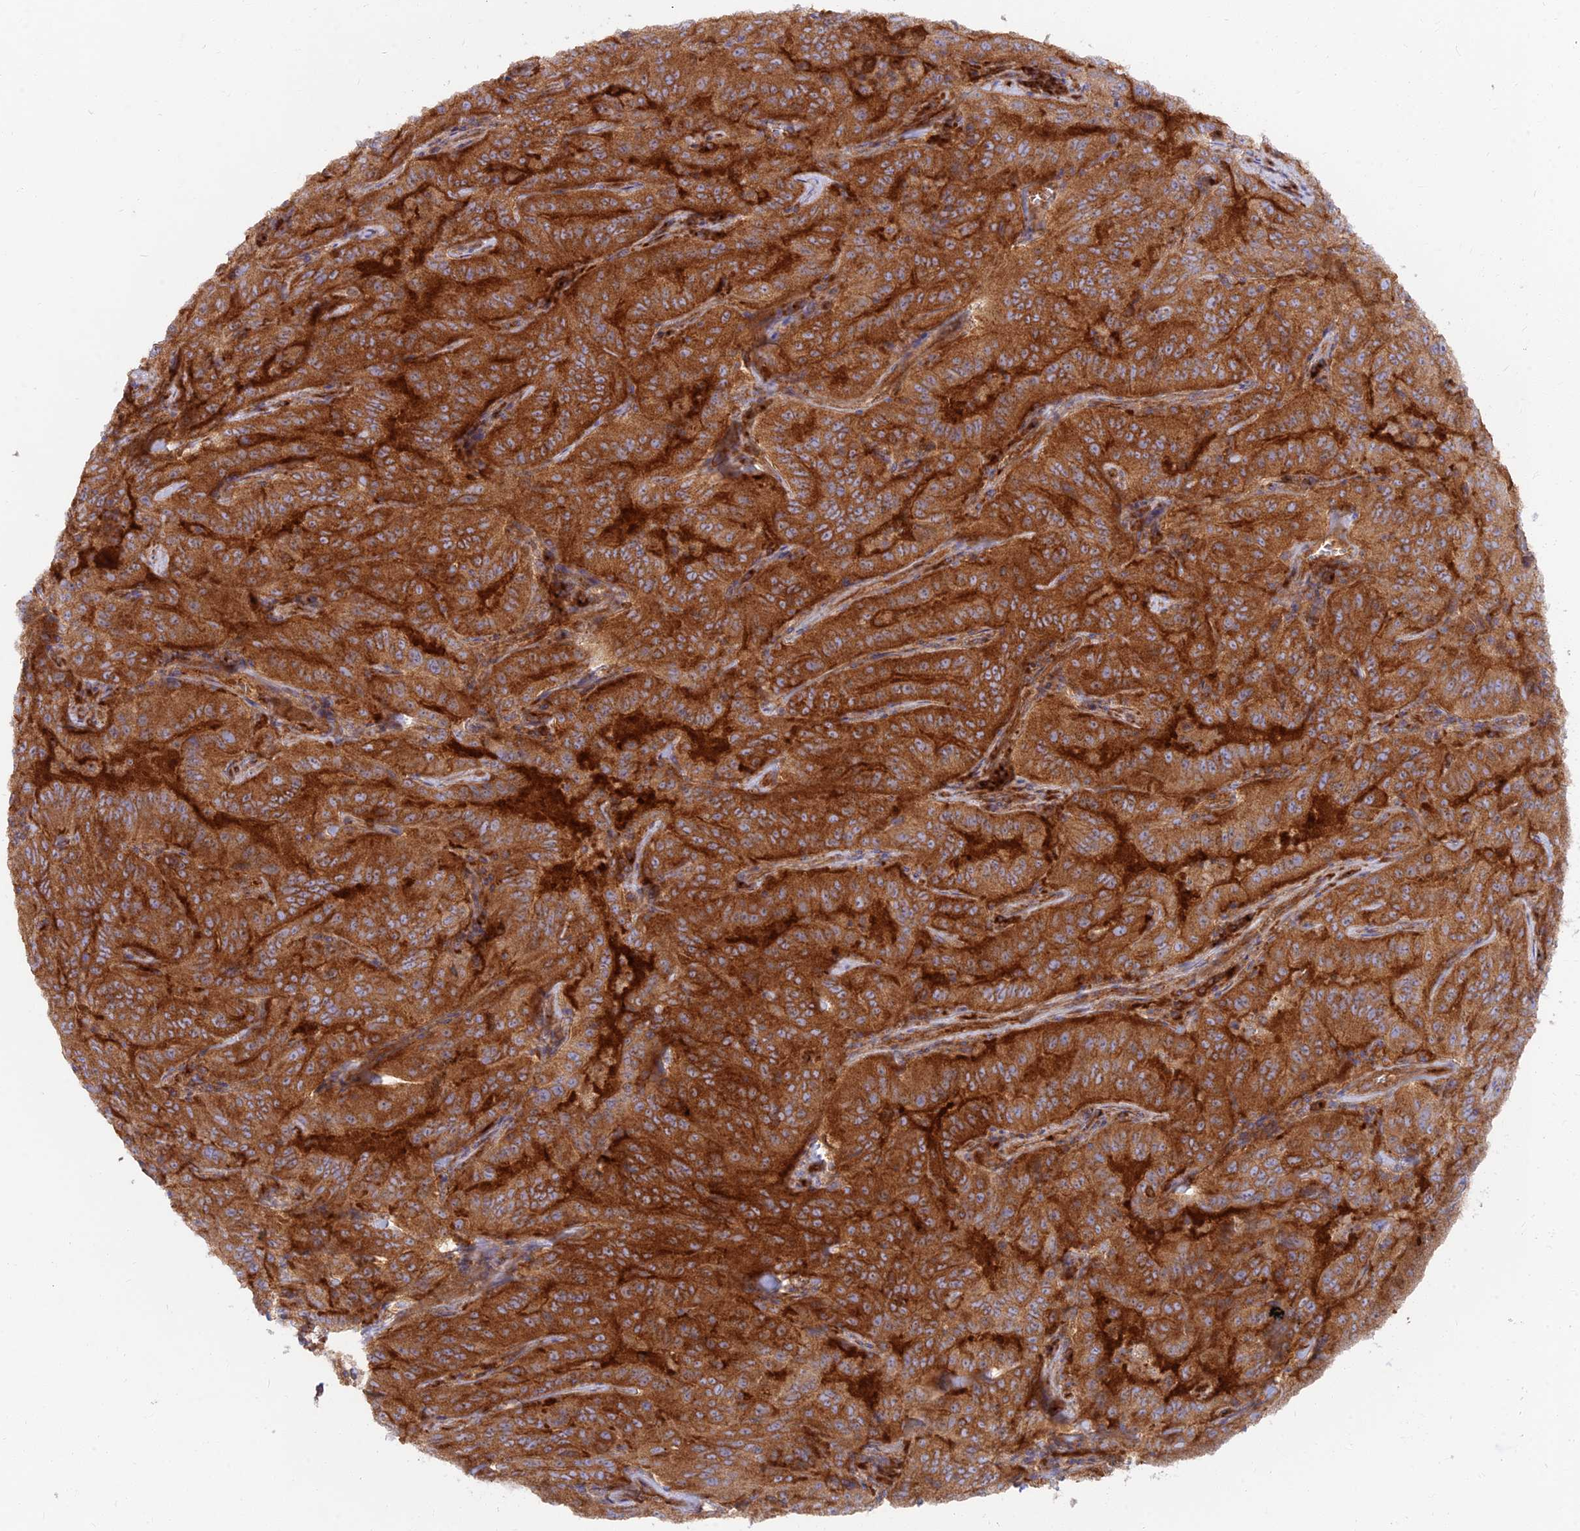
{"staining": {"intensity": "strong", "quantity": ">75%", "location": "cytoplasmic/membranous"}, "tissue": "pancreatic cancer", "cell_type": "Tumor cells", "image_type": "cancer", "snomed": [{"axis": "morphology", "description": "Adenocarcinoma, NOS"}, {"axis": "topography", "description": "Pancreas"}], "caption": "Protein staining by immunohistochemistry exhibits strong cytoplasmic/membranous staining in approximately >75% of tumor cells in pancreatic adenocarcinoma.", "gene": "GOLGA3", "patient": {"sex": "male", "age": 63}}